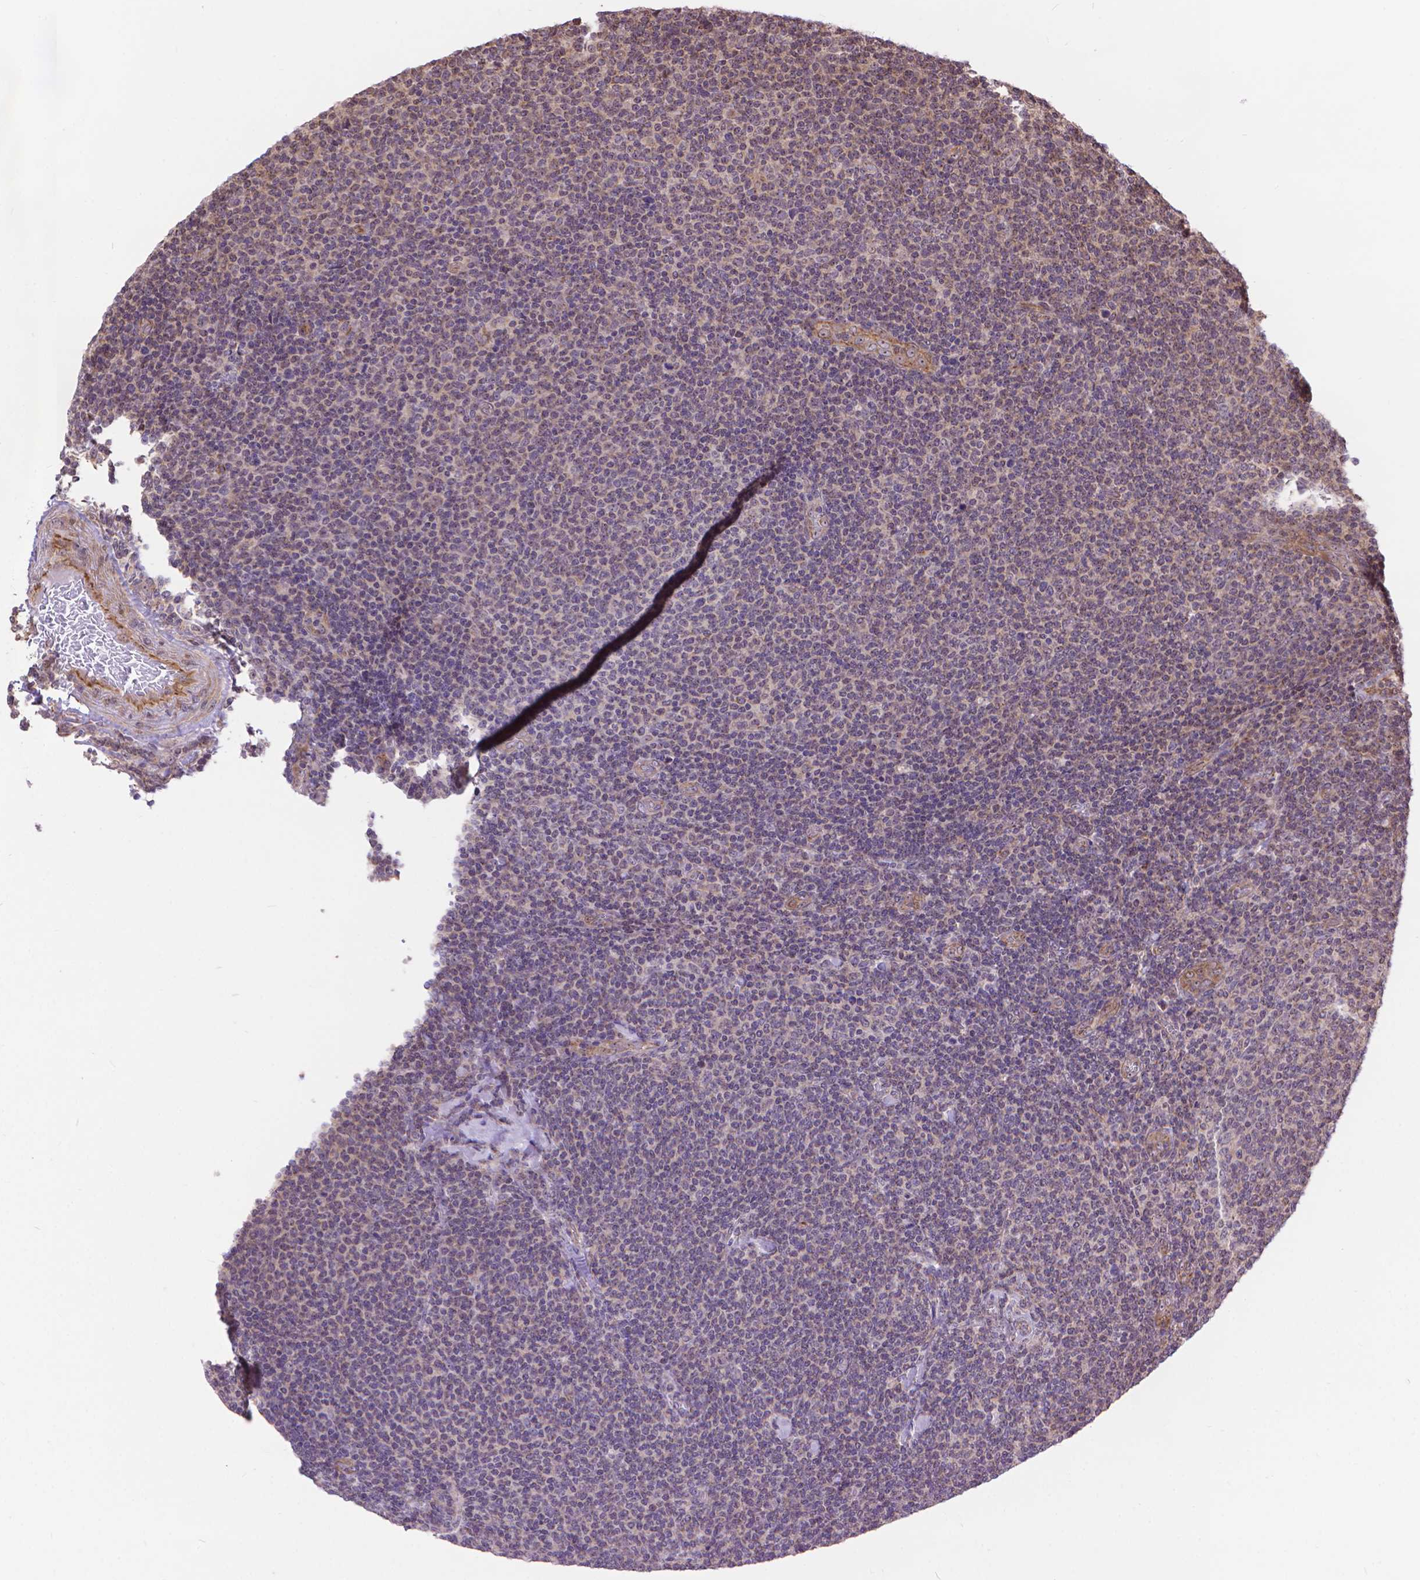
{"staining": {"intensity": "negative", "quantity": "none", "location": "none"}, "tissue": "lymphoma", "cell_type": "Tumor cells", "image_type": "cancer", "snomed": [{"axis": "morphology", "description": "Malignant lymphoma, non-Hodgkin's type, Low grade"}, {"axis": "topography", "description": "Lymph node"}], "caption": "Lymphoma was stained to show a protein in brown. There is no significant expression in tumor cells.", "gene": "TMEM135", "patient": {"sex": "male", "age": 52}}